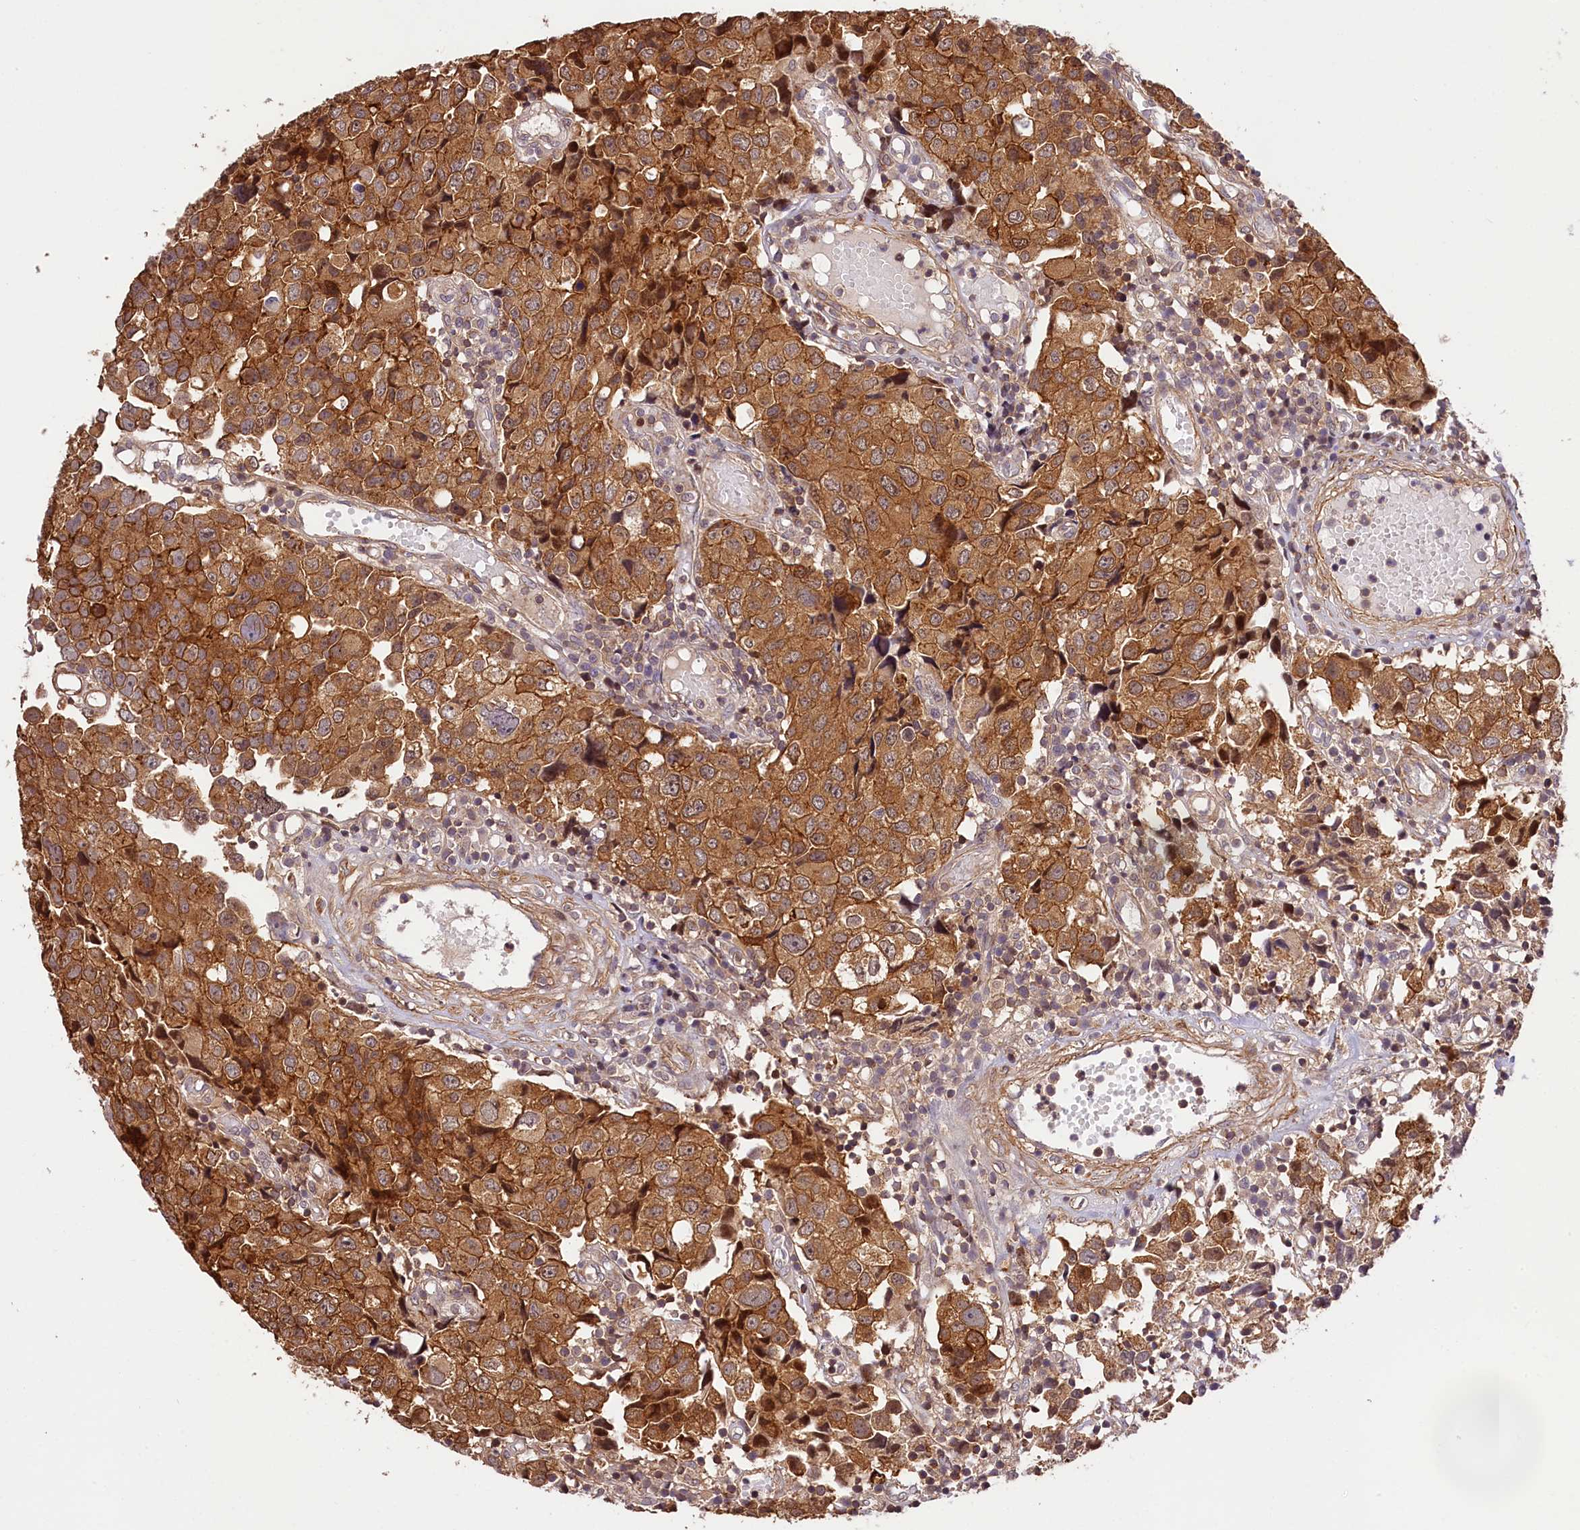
{"staining": {"intensity": "moderate", "quantity": ">75%", "location": "cytoplasmic/membranous"}, "tissue": "urothelial cancer", "cell_type": "Tumor cells", "image_type": "cancer", "snomed": [{"axis": "morphology", "description": "Urothelial carcinoma, High grade"}, {"axis": "topography", "description": "Urinary bladder"}], "caption": "IHC image of neoplastic tissue: urothelial cancer stained using immunohistochemistry reveals medium levels of moderate protein expression localized specifically in the cytoplasmic/membranous of tumor cells, appearing as a cytoplasmic/membranous brown color.", "gene": "CHORDC1", "patient": {"sex": "female", "age": 75}}